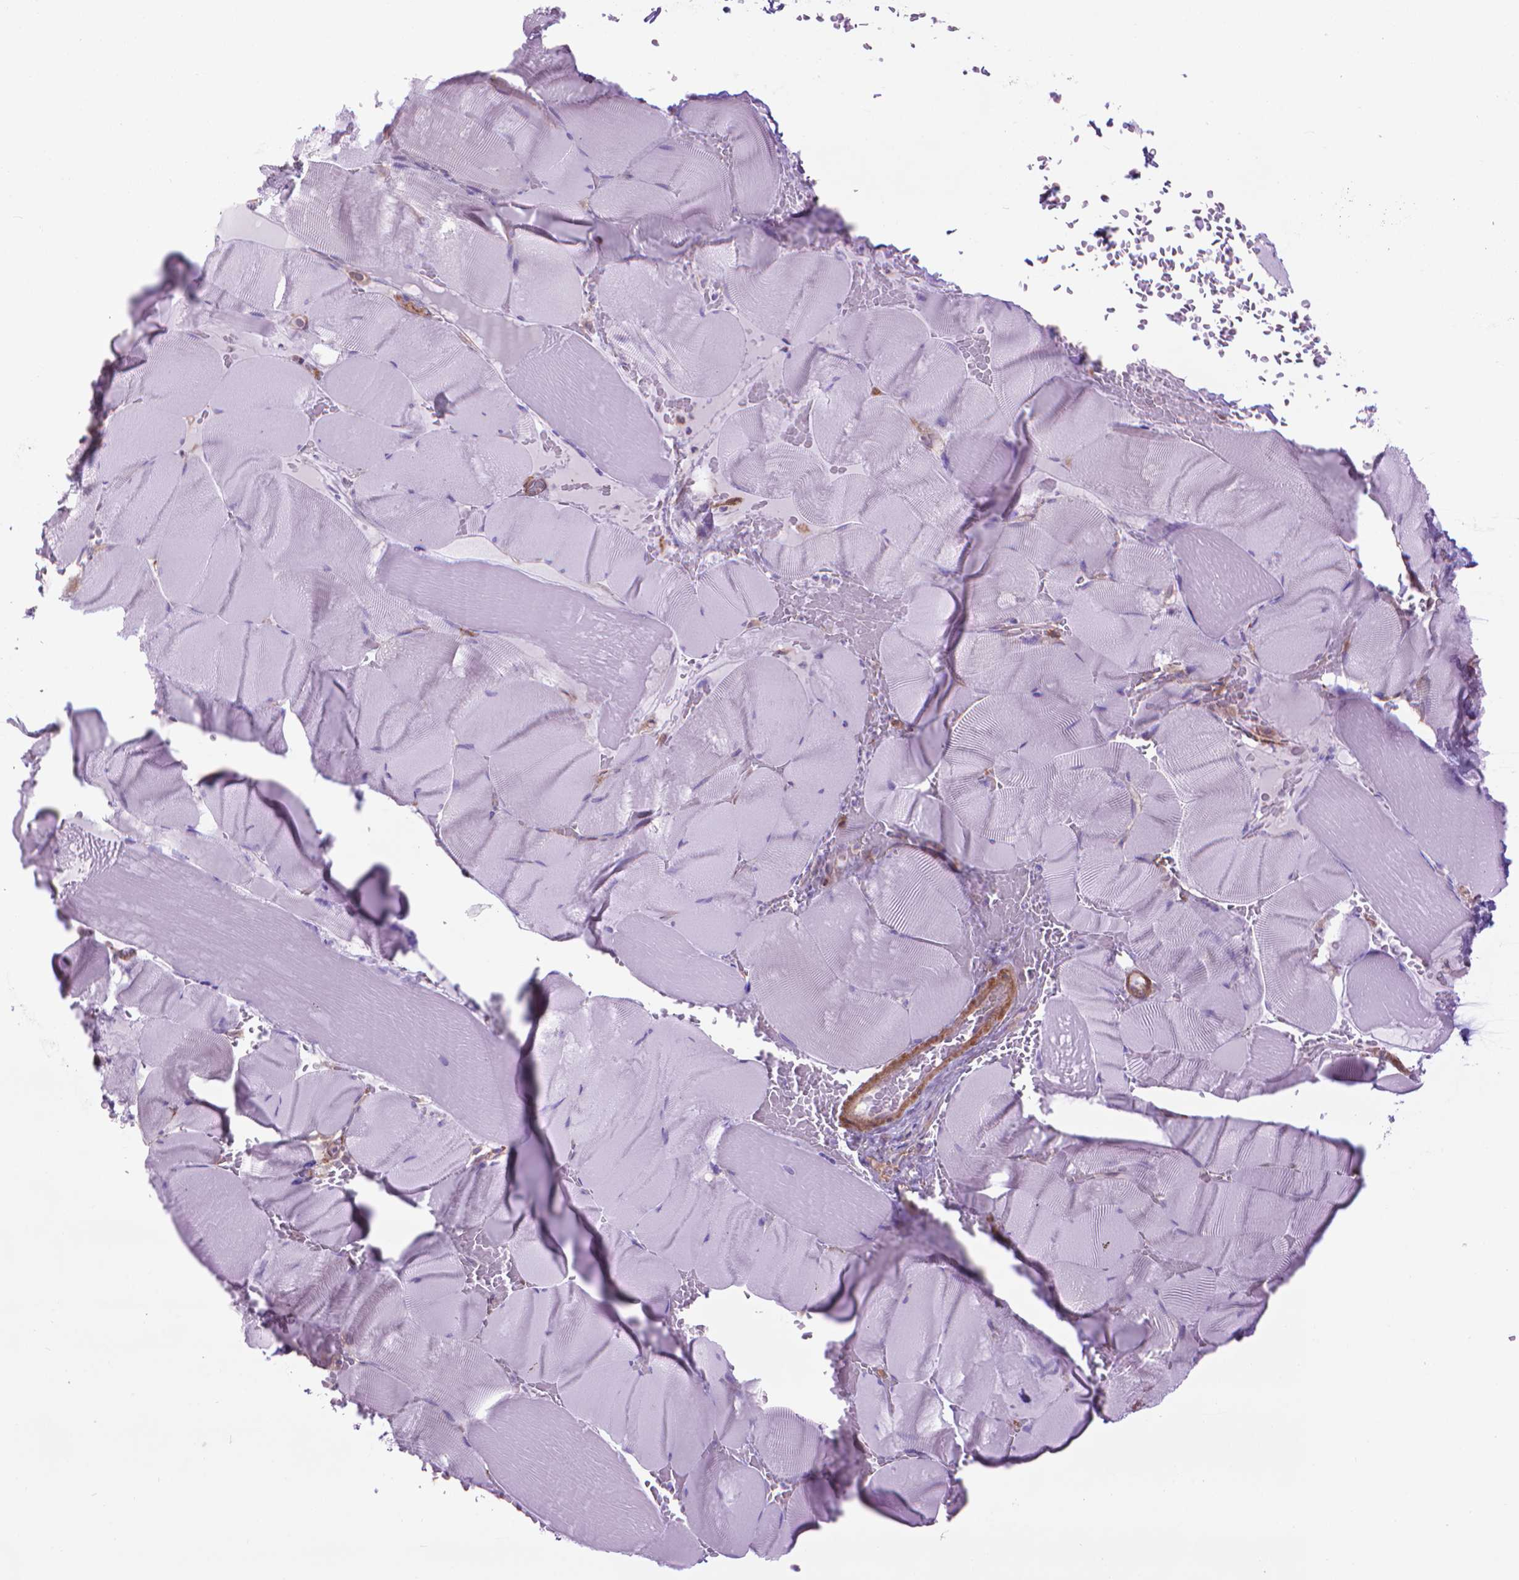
{"staining": {"intensity": "negative", "quantity": "none", "location": "none"}, "tissue": "skeletal muscle", "cell_type": "Myocytes", "image_type": "normal", "snomed": [{"axis": "morphology", "description": "Normal tissue, NOS"}, {"axis": "topography", "description": "Skeletal muscle"}], "caption": "Myocytes show no significant protein staining in unremarkable skeletal muscle.", "gene": "CORO1B", "patient": {"sex": "male", "age": 56}}